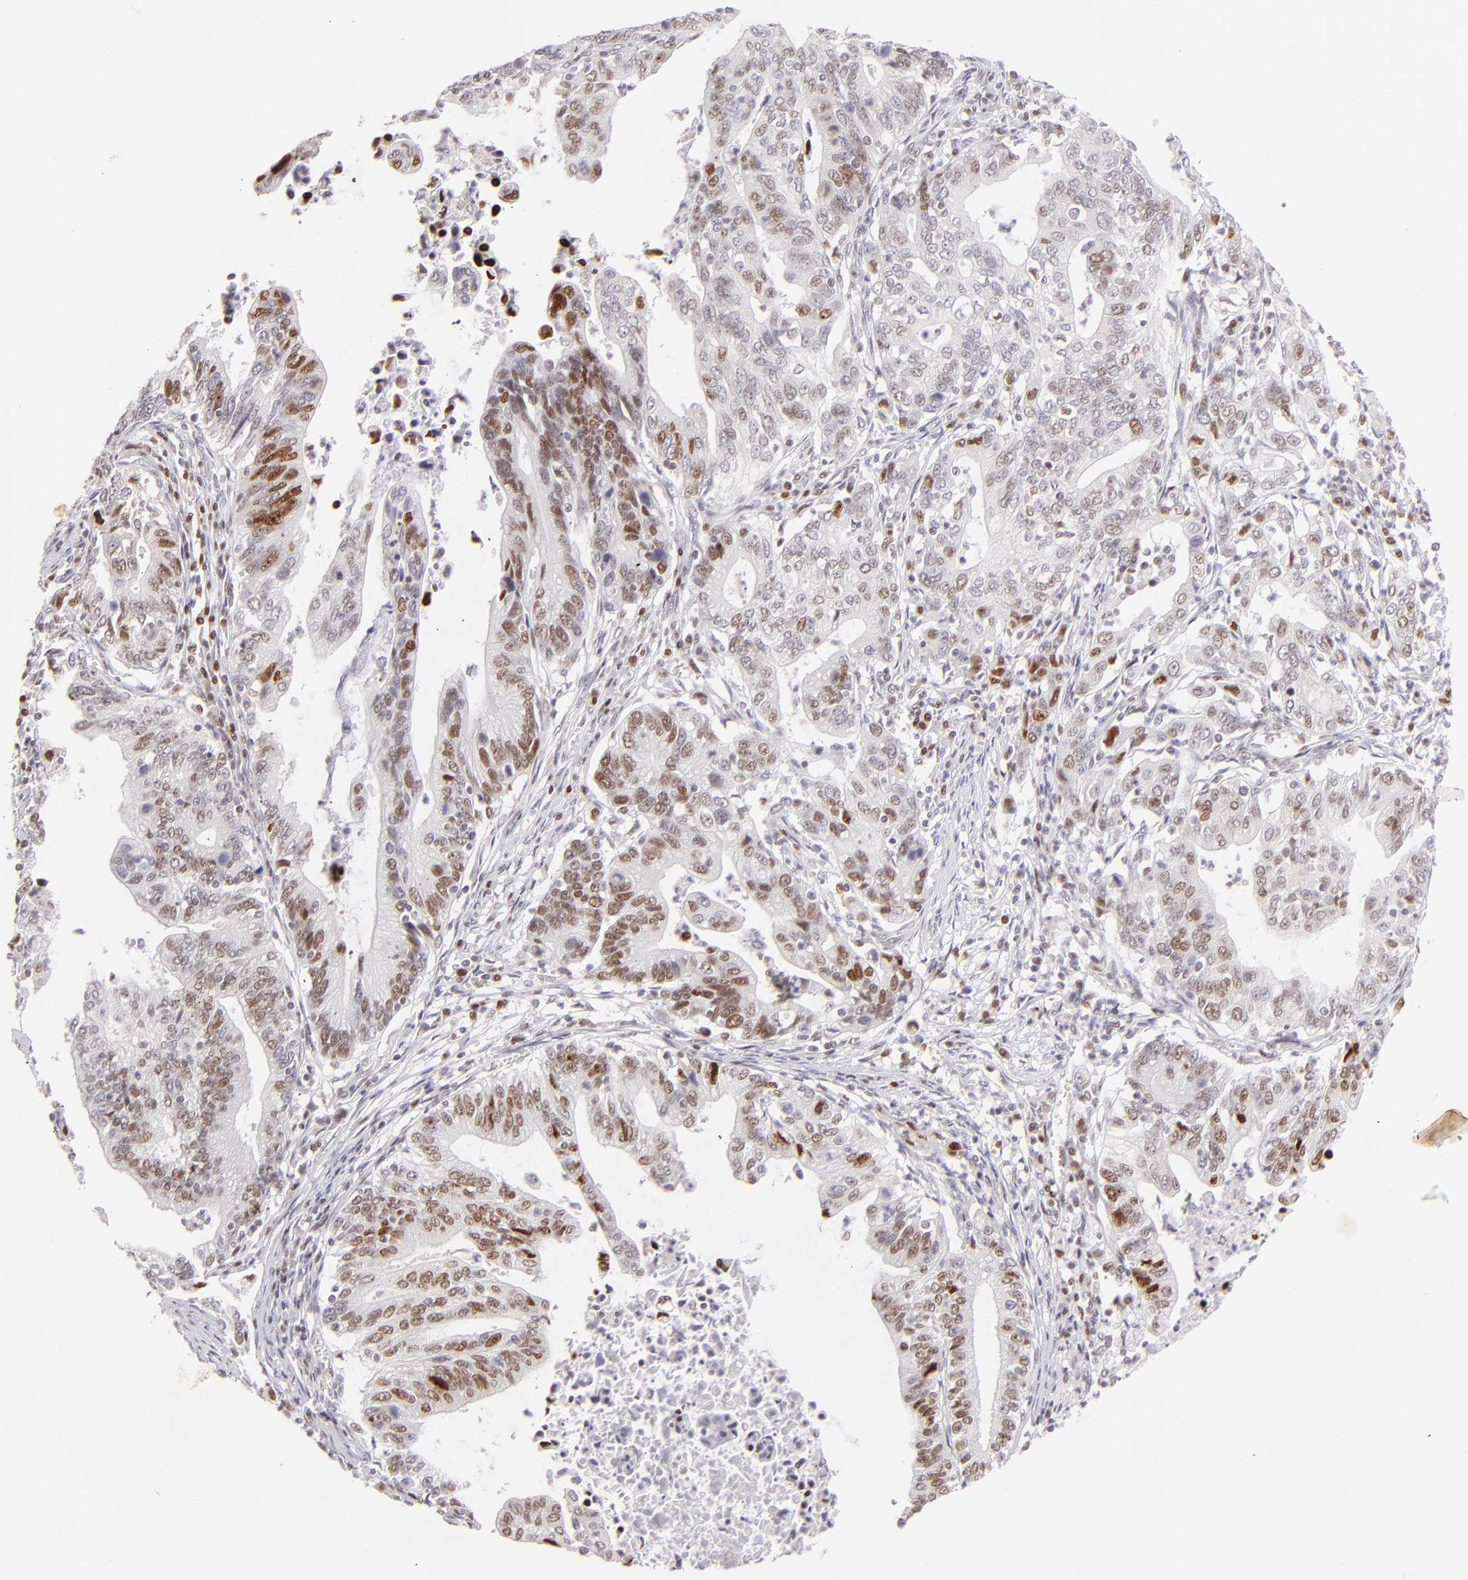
{"staining": {"intensity": "moderate", "quantity": "25%-75%", "location": "nuclear"}, "tissue": "stomach cancer", "cell_type": "Tumor cells", "image_type": "cancer", "snomed": [{"axis": "morphology", "description": "Adenocarcinoma, NOS"}, {"axis": "topography", "description": "Stomach, upper"}], "caption": "Immunohistochemical staining of stomach cancer (adenocarcinoma) demonstrates medium levels of moderate nuclear protein staining in about 25%-75% of tumor cells. (DAB (3,3'-diaminobenzidine) IHC with brightfield microscopy, high magnification).", "gene": "POU2F1", "patient": {"sex": "female", "age": 50}}